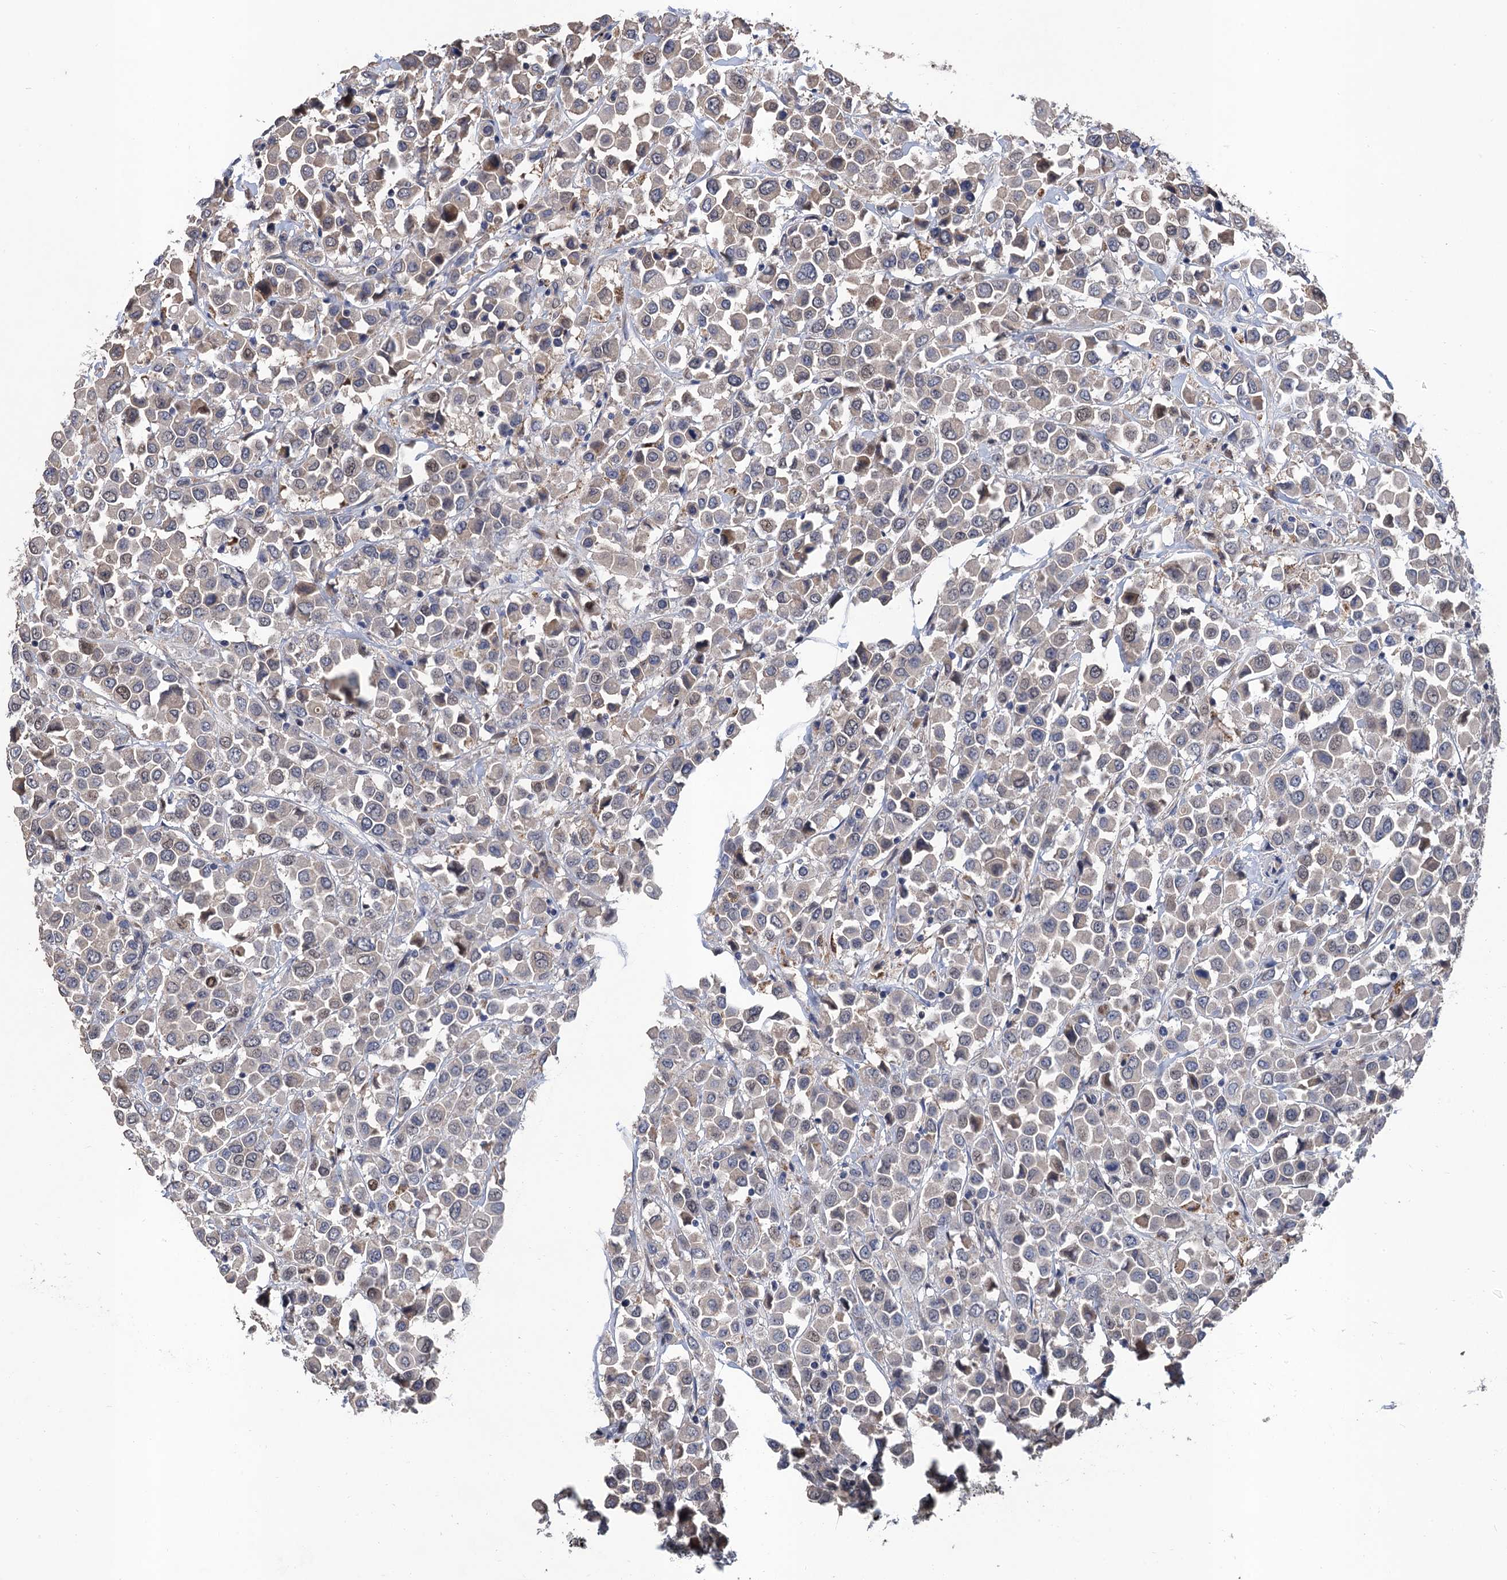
{"staining": {"intensity": "moderate", "quantity": "<25%", "location": "nuclear"}, "tissue": "breast cancer", "cell_type": "Tumor cells", "image_type": "cancer", "snomed": [{"axis": "morphology", "description": "Duct carcinoma"}, {"axis": "topography", "description": "Breast"}], "caption": "A brown stain labels moderate nuclear positivity of a protein in intraductal carcinoma (breast) tumor cells. Immunohistochemistry stains the protein of interest in brown and the nuclei are stained blue.", "gene": "TSEN34", "patient": {"sex": "female", "age": 61}}